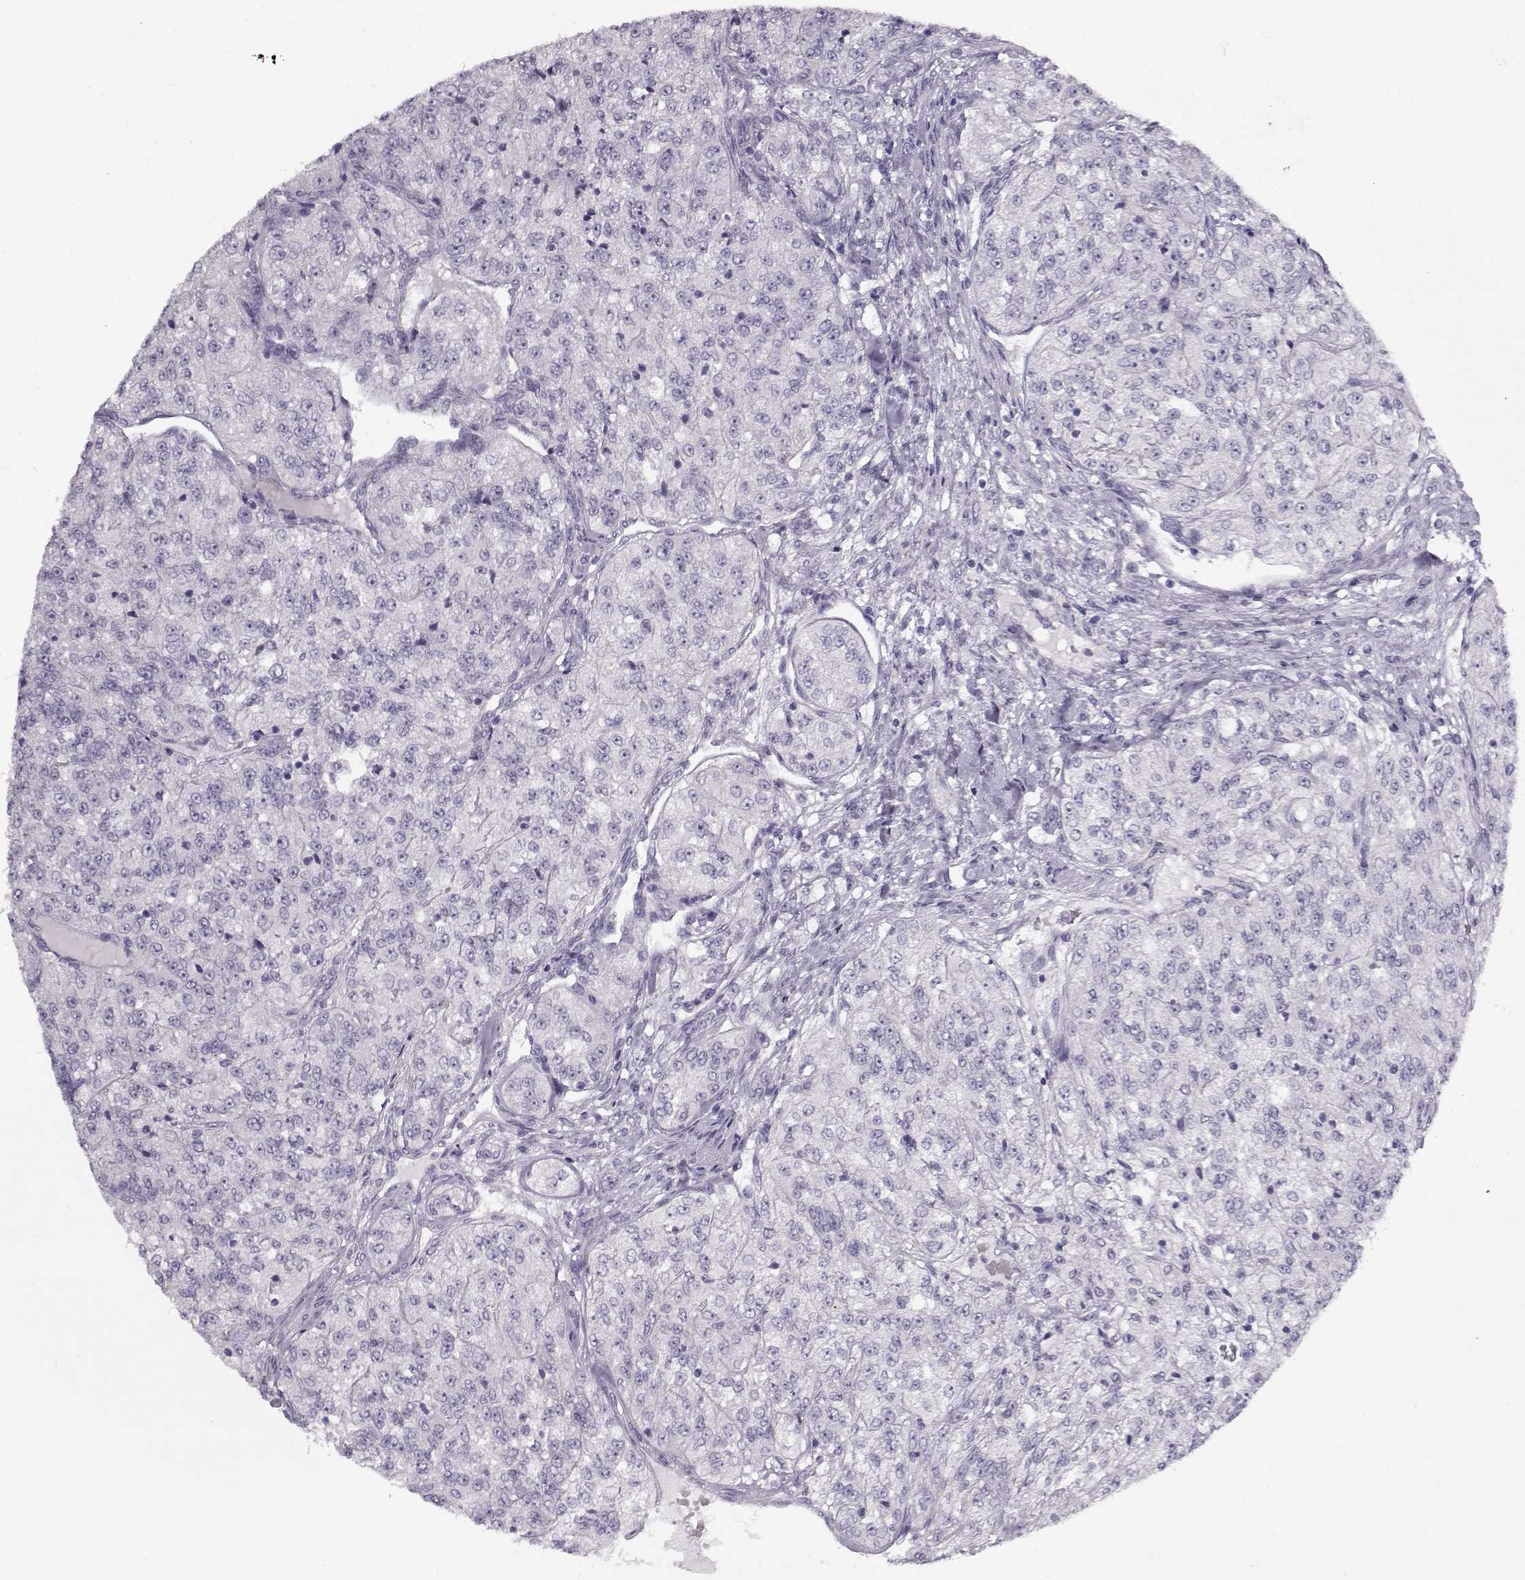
{"staining": {"intensity": "negative", "quantity": "none", "location": "none"}, "tissue": "renal cancer", "cell_type": "Tumor cells", "image_type": "cancer", "snomed": [{"axis": "morphology", "description": "Adenocarcinoma, NOS"}, {"axis": "topography", "description": "Kidney"}], "caption": "Tumor cells show no significant expression in renal adenocarcinoma.", "gene": "CIBAR1", "patient": {"sex": "female", "age": 63}}